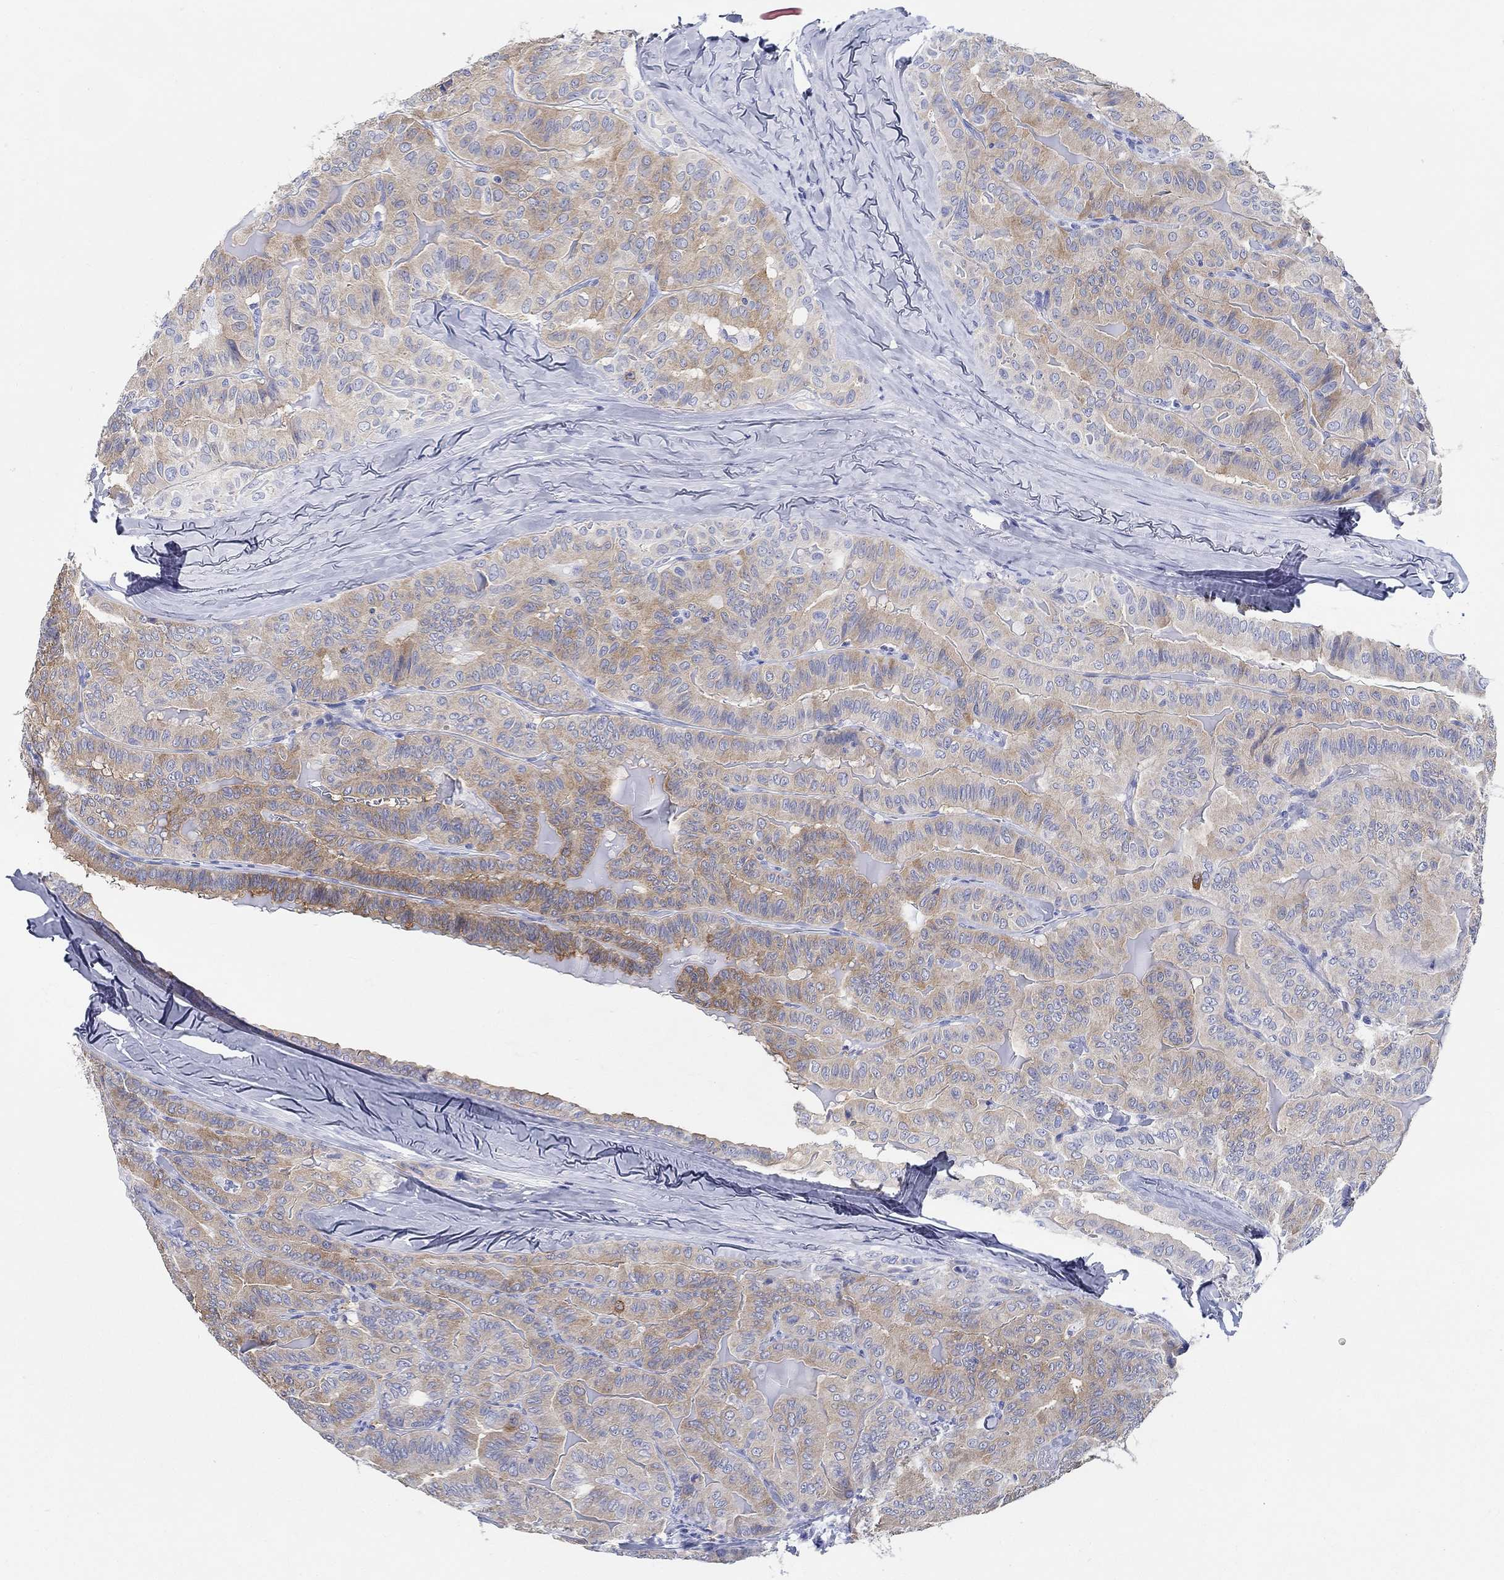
{"staining": {"intensity": "moderate", "quantity": "25%-75%", "location": "cytoplasmic/membranous"}, "tissue": "thyroid cancer", "cell_type": "Tumor cells", "image_type": "cancer", "snomed": [{"axis": "morphology", "description": "Papillary adenocarcinoma, NOS"}, {"axis": "topography", "description": "Thyroid gland"}], "caption": "Moderate cytoplasmic/membranous expression is identified in about 25%-75% of tumor cells in thyroid papillary adenocarcinoma.", "gene": "FBXO2", "patient": {"sex": "female", "age": 68}}